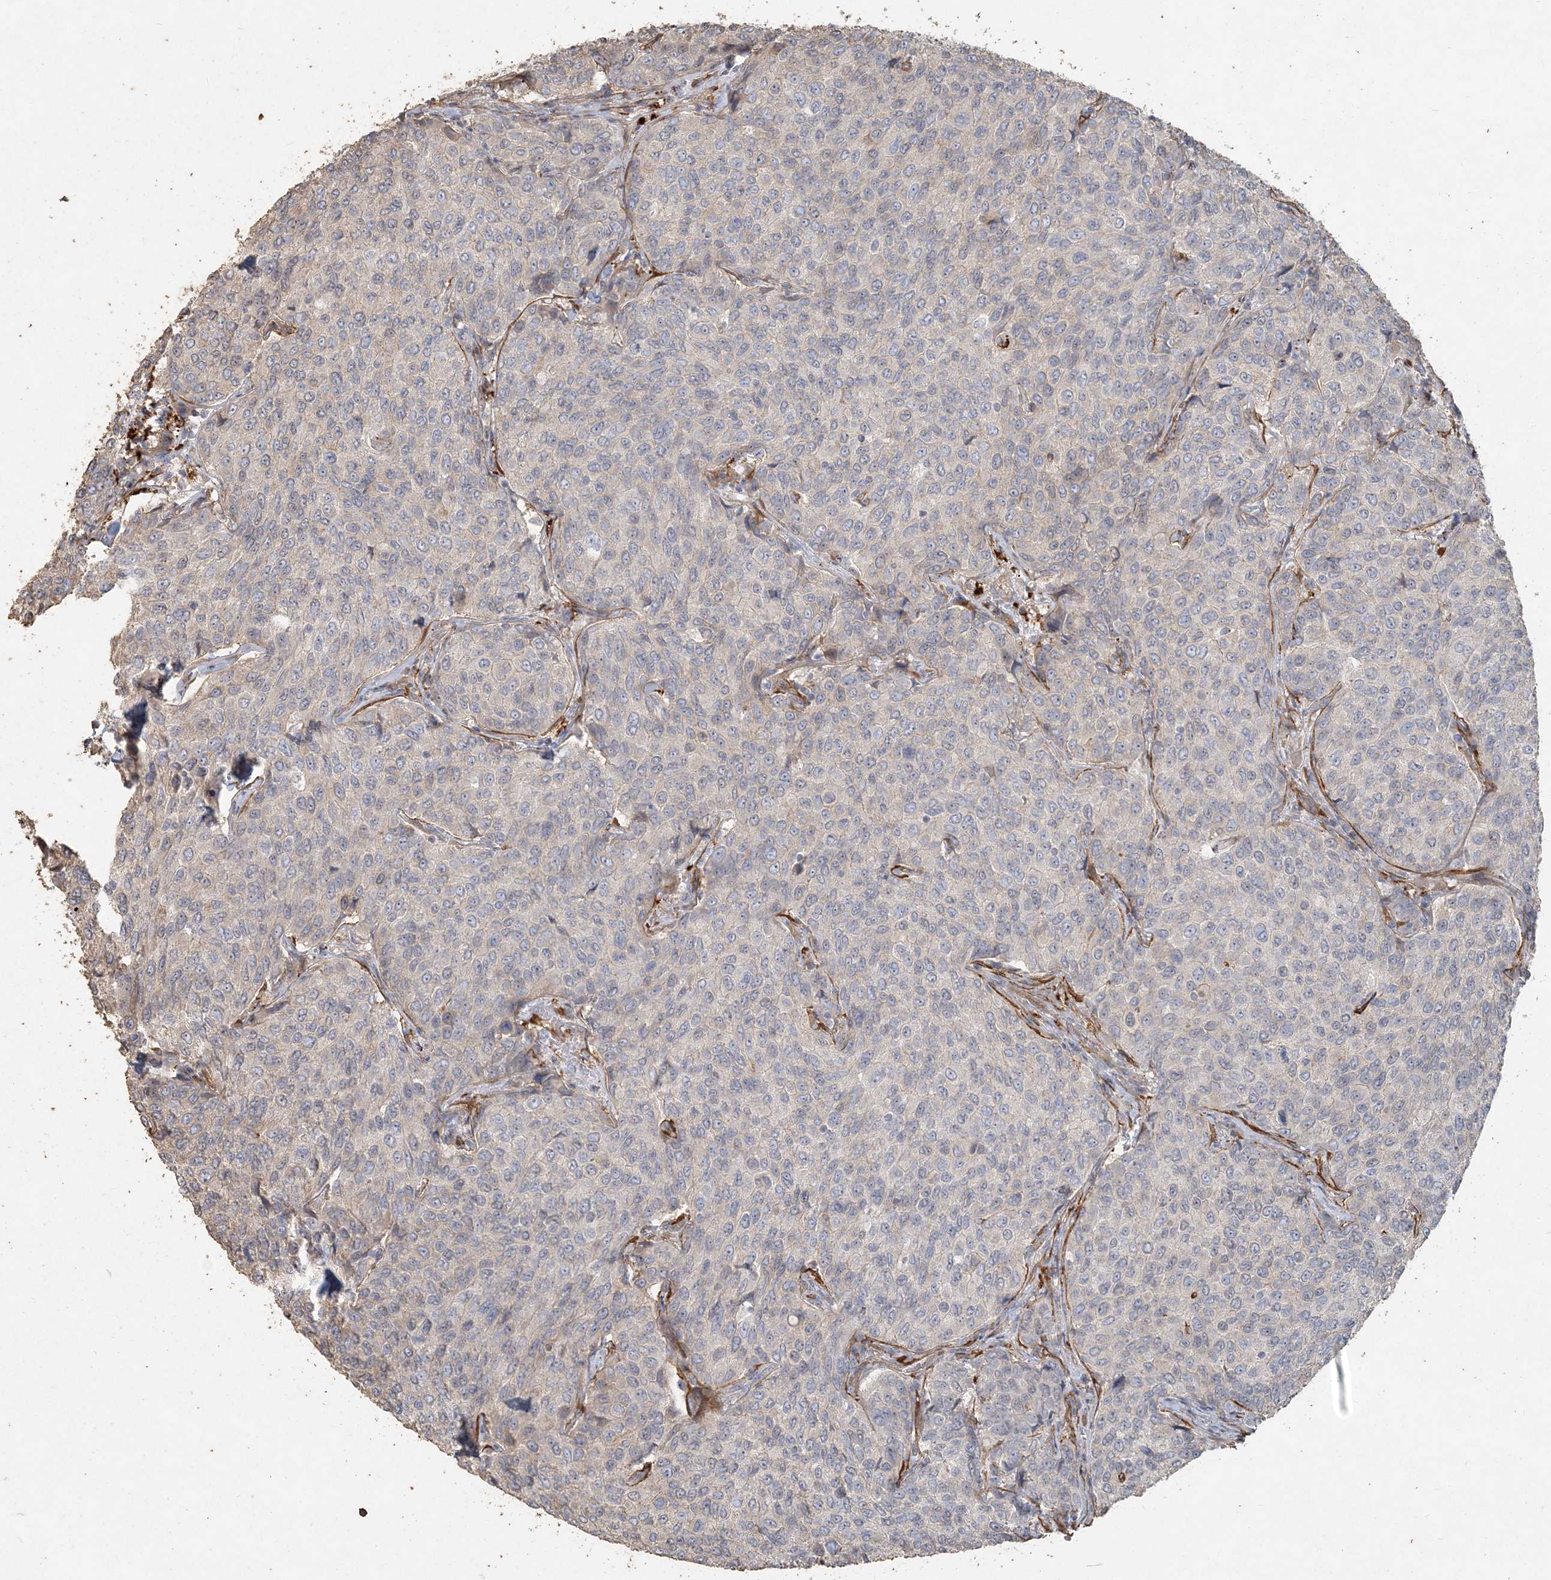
{"staining": {"intensity": "negative", "quantity": "none", "location": "none"}, "tissue": "breast cancer", "cell_type": "Tumor cells", "image_type": "cancer", "snomed": [{"axis": "morphology", "description": "Duct carcinoma"}, {"axis": "topography", "description": "Breast"}], "caption": "High magnification brightfield microscopy of breast cancer stained with DAB (brown) and counterstained with hematoxylin (blue): tumor cells show no significant positivity.", "gene": "RNF145", "patient": {"sex": "female", "age": 55}}